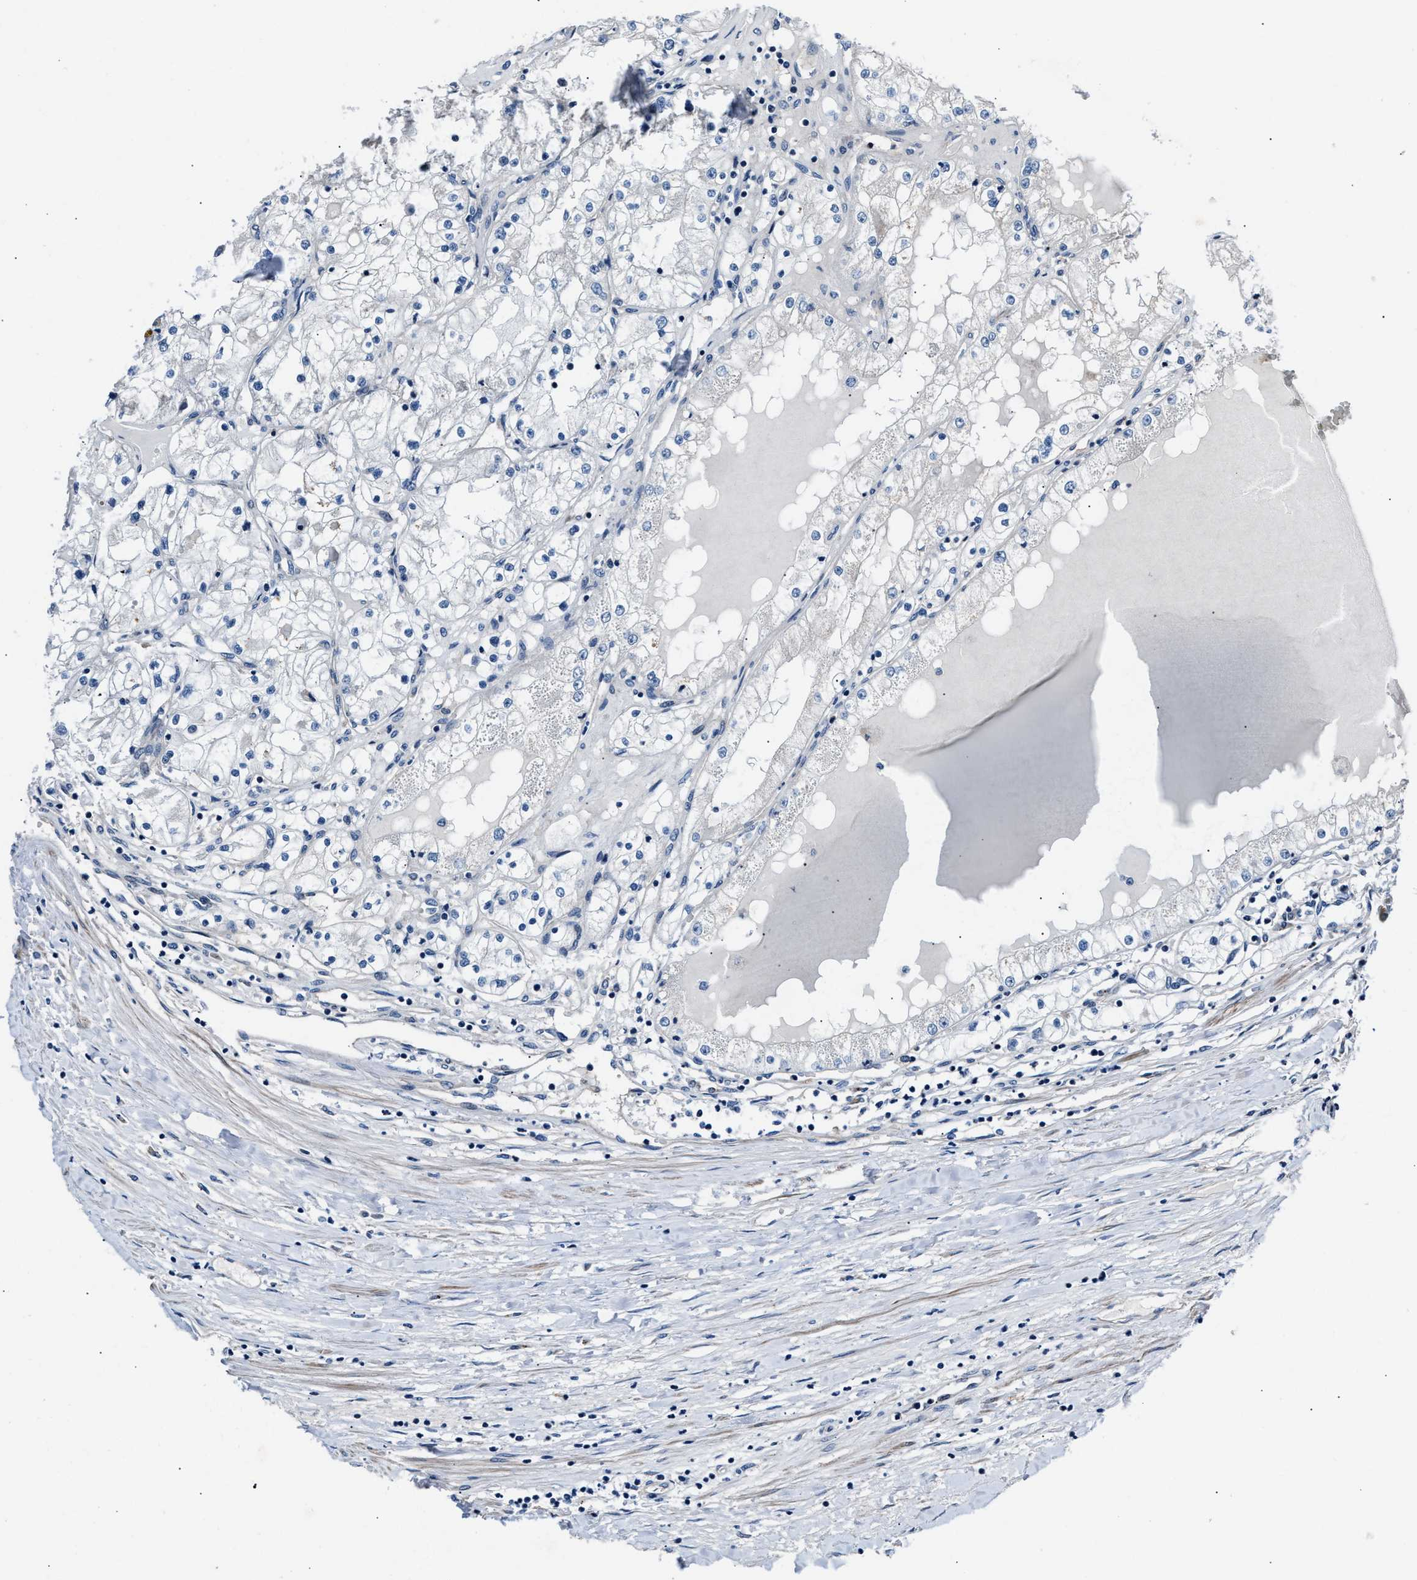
{"staining": {"intensity": "negative", "quantity": "none", "location": "none"}, "tissue": "renal cancer", "cell_type": "Tumor cells", "image_type": "cancer", "snomed": [{"axis": "morphology", "description": "Adenocarcinoma, NOS"}, {"axis": "topography", "description": "Kidney"}], "caption": "Immunohistochemical staining of renal adenocarcinoma displays no significant expression in tumor cells.", "gene": "MPDZ", "patient": {"sex": "male", "age": 68}}